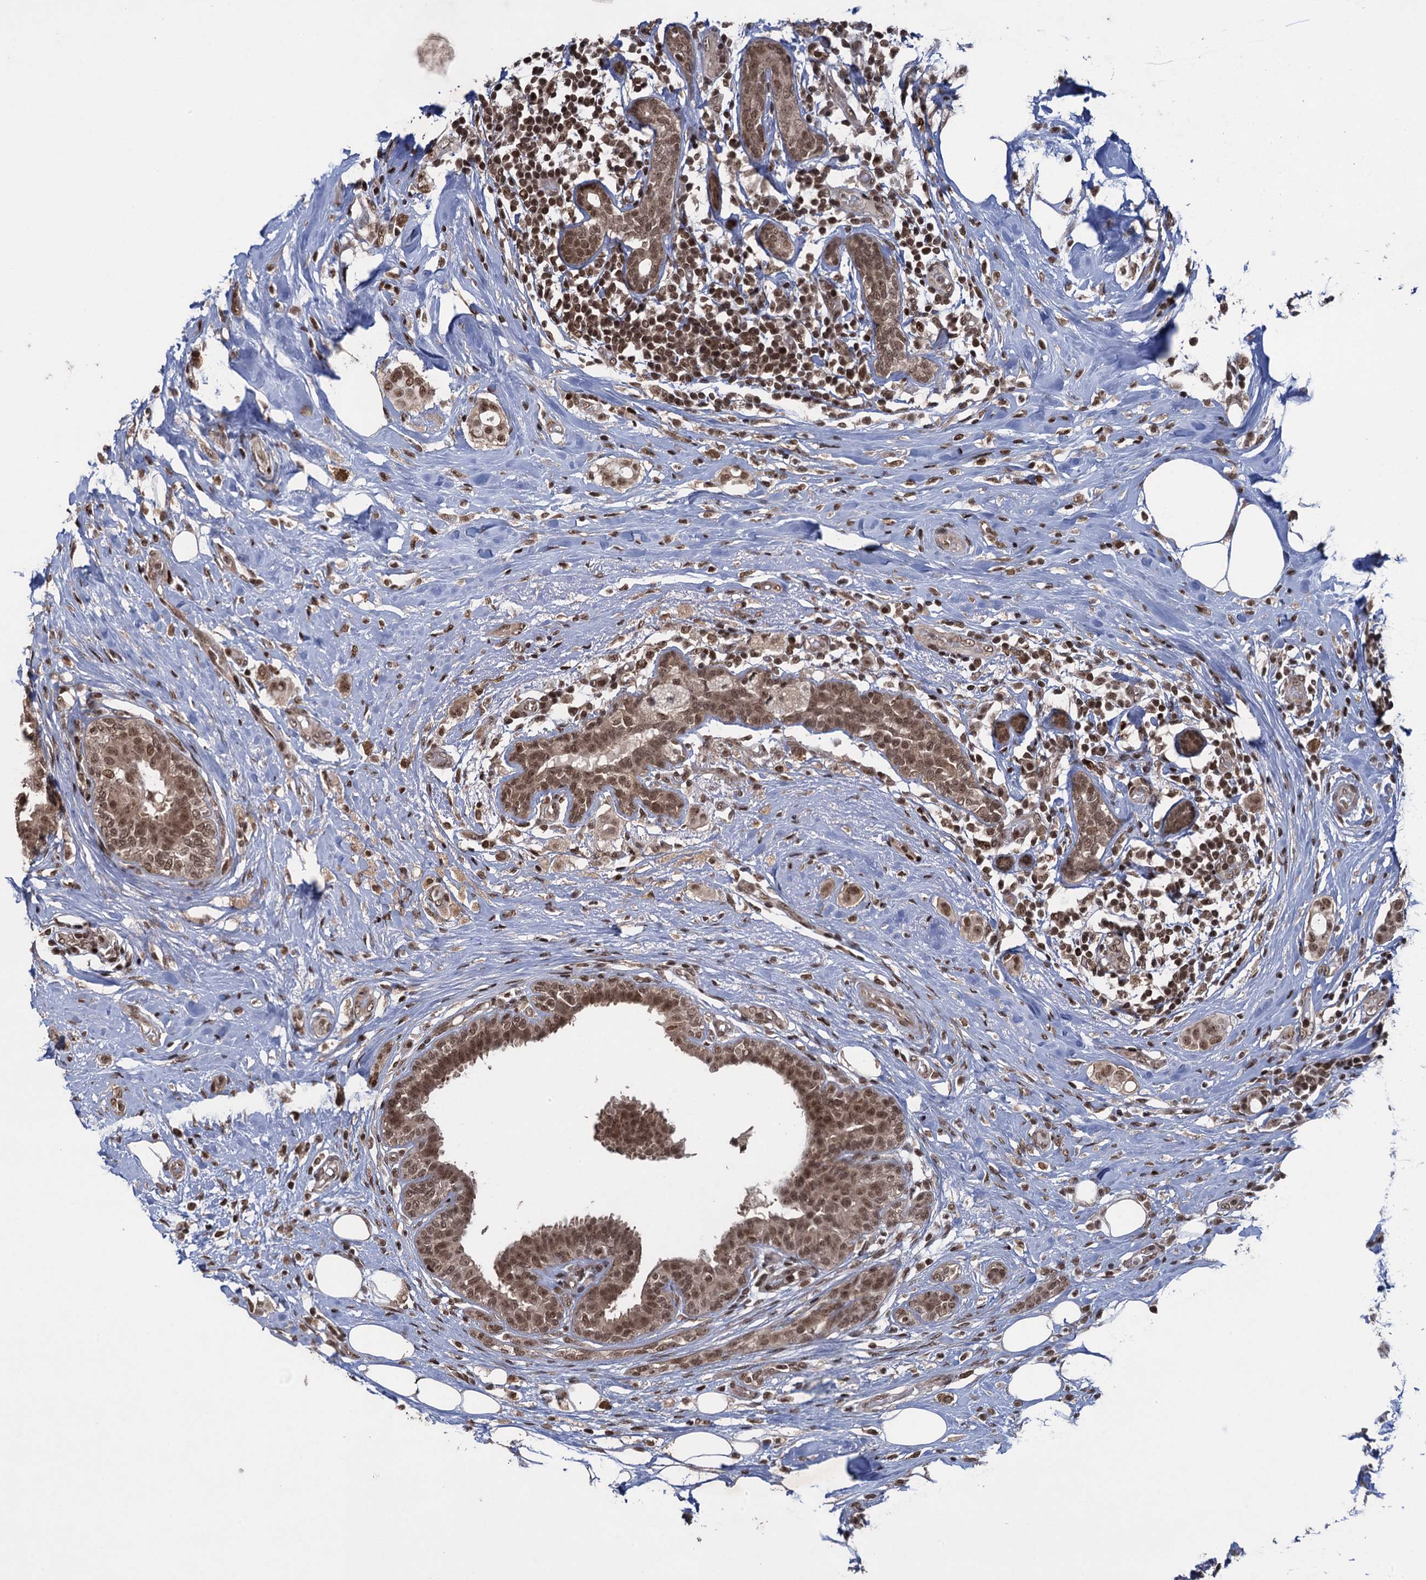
{"staining": {"intensity": "moderate", "quantity": ">75%", "location": "nuclear"}, "tissue": "breast cancer", "cell_type": "Tumor cells", "image_type": "cancer", "snomed": [{"axis": "morphology", "description": "Lobular carcinoma"}, {"axis": "topography", "description": "Breast"}], "caption": "A brown stain labels moderate nuclear expression of a protein in lobular carcinoma (breast) tumor cells. Ihc stains the protein in brown and the nuclei are stained blue.", "gene": "ZNF169", "patient": {"sex": "female", "age": 51}}